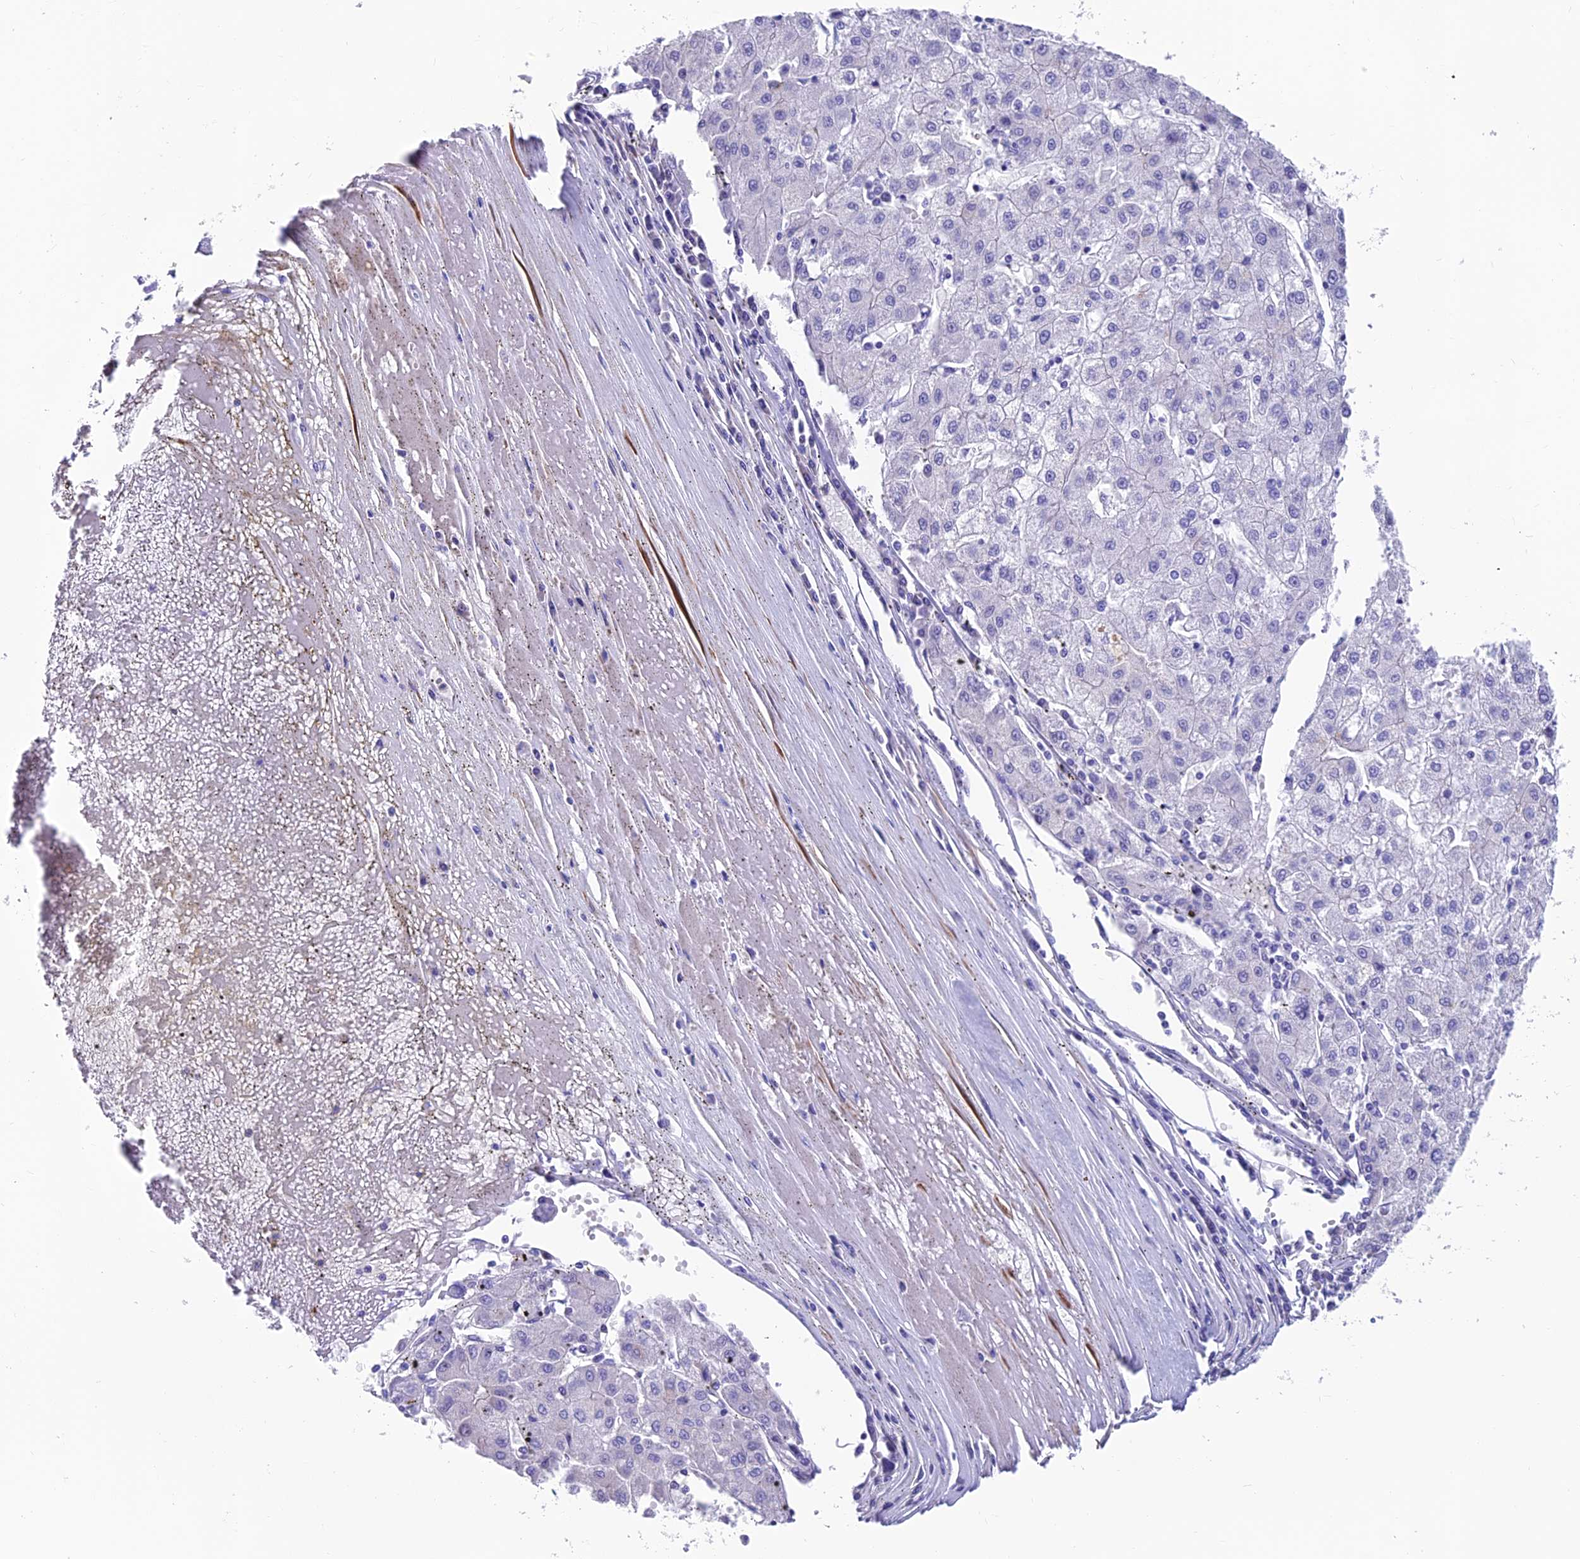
{"staining": {"intensity": "negative", "quantity": "none", "location": "none"}, "tissue": "liver cancer", "cell_type": "Tumor cells", "image_type": "cancer", "snomed": [{"axis": "morphology", "description": "Carcinoma, Hepatocellular, NOS"}, {"axis": "topography", "description": "Liver"}], "caption": "Immunohistochemical staining of human liver cancer exhibits no significant staining in tumor cells.", "gene": "GNG11", "patient": {"sex": "male", "age": 72}}